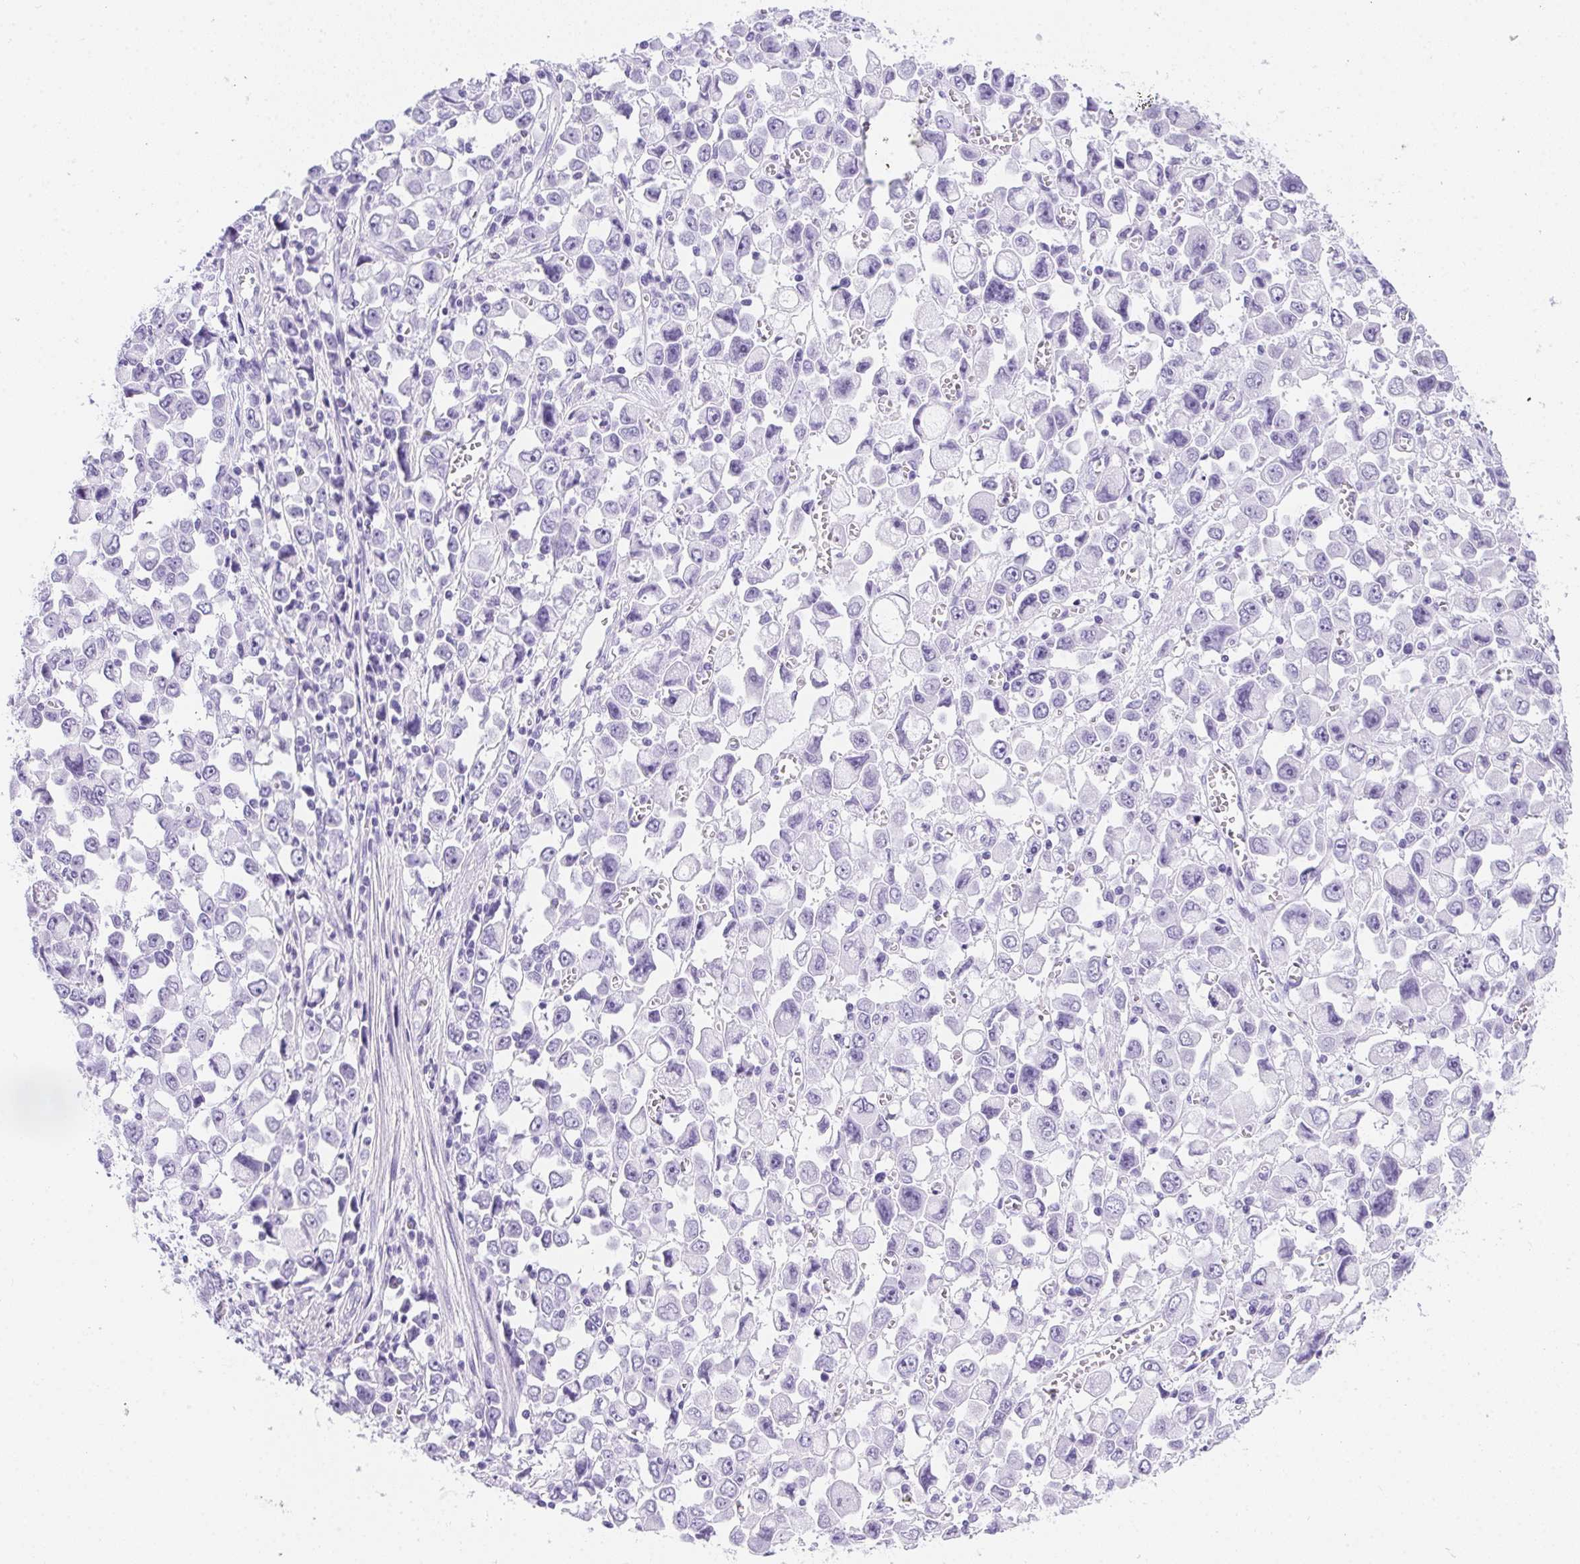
{"staining": {"intensity": "negative", "quantity": "none", "location": "none"}, "tissue": "stomach cancer", "cell_type": "Tumor cells", "image_type": "cancer", "snomed": [{"axis": "morphology", "description": "Adenocarcinoma, NOS"}, {"axis": "topography", "description": "Stomach, upper"}], "caption": "Immunohistochemical staining of adenocarcinoma (stomach) displays no significant positivity in tumor cells.", "gene": "PRKAA1", "patient": {"sex": "male", "age": 70}}